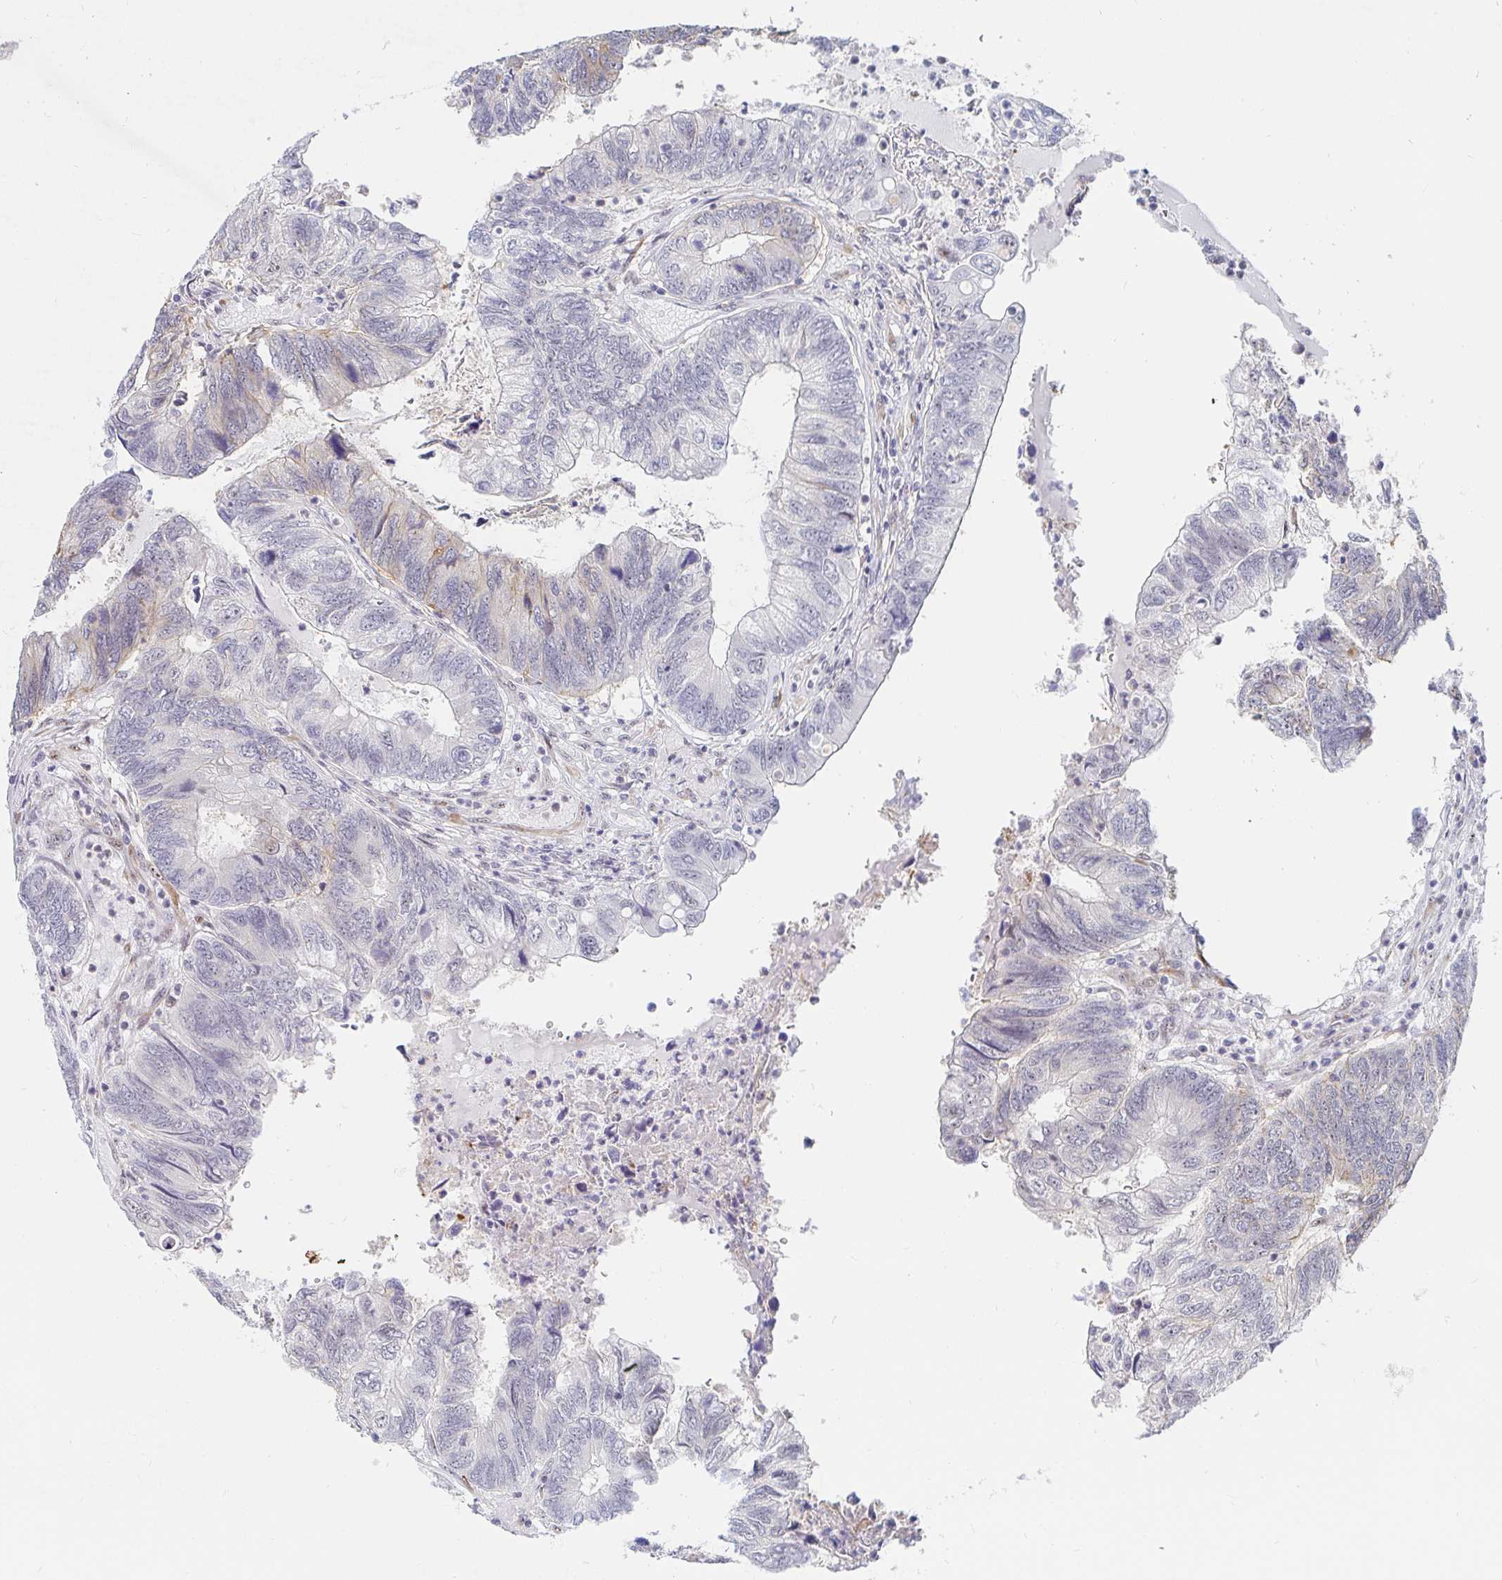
{"staining": {"intensity": "weak", "quantity": "<25%", "location": "cytoplasmic/membranous"}, "tissue": "colorectal cancer", "cell_type": "Tumor cells", "image_type": "cancer", "snomed": [{"axis": "morphology", "description": "Adenocarcinoma, NOS"}, {"axis": "topography", "description": "Colon"}], "caption": "There is no significant expression in tumor cells of colorectal cancer.", "gene": "COL28A1", "patient": {"sex": "female", "age": 67}}